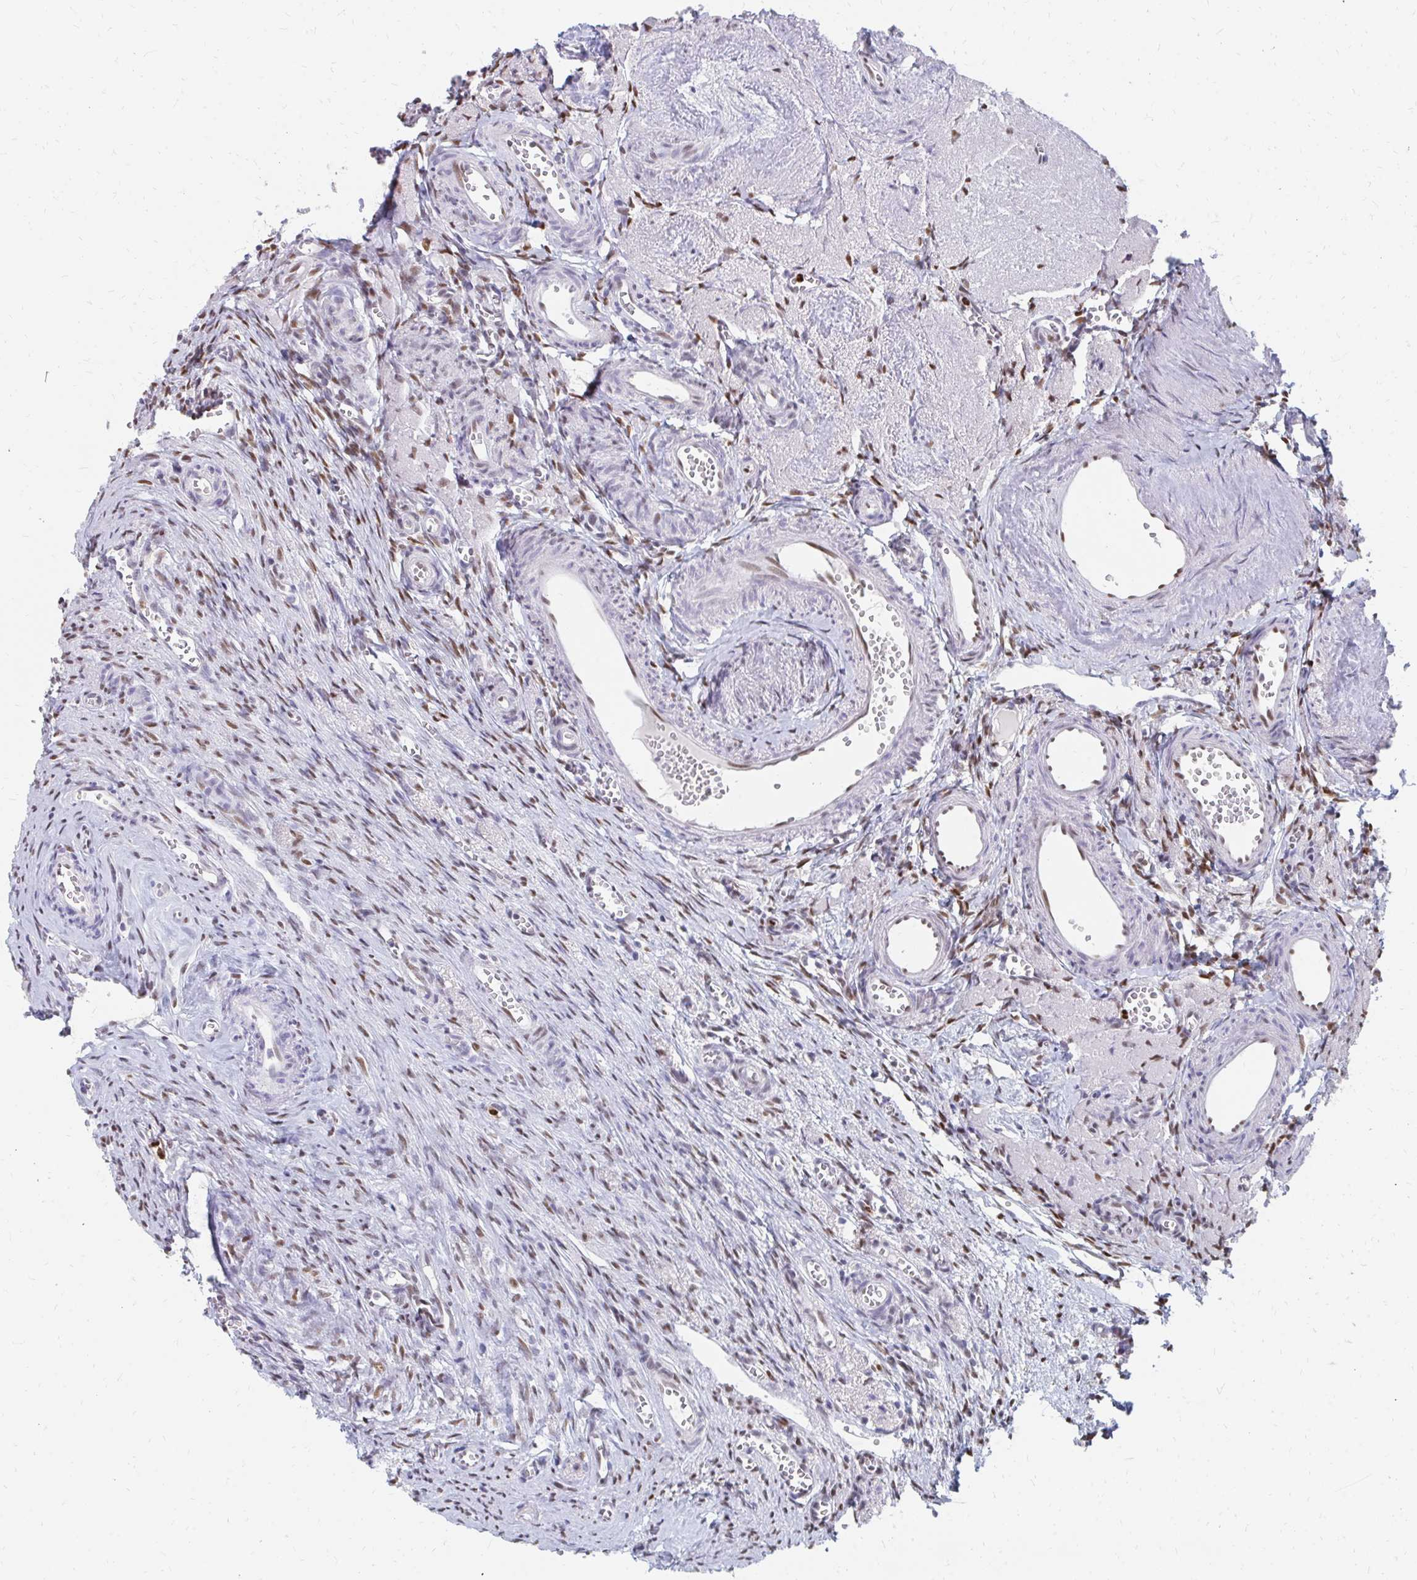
{"staining": {"intensity": "moderate", "quantity": ">75%", "location": "nuclear"}, "tissue": "ovary", "cell_type": "Follicle cells", "image_type": "normal", "snomed": [{"axis": "morphology", "description": "Normal tissue, NOS"}, {"axis": "topography", "description": "Ovary"}], "caption": "Brown immunohistochemical staining in normal human ovary exhibits moderate nuclear expression in about >75% of follicle cells.", "gene": "PLK3", "patient": {"sex": "female", "age": 41}}